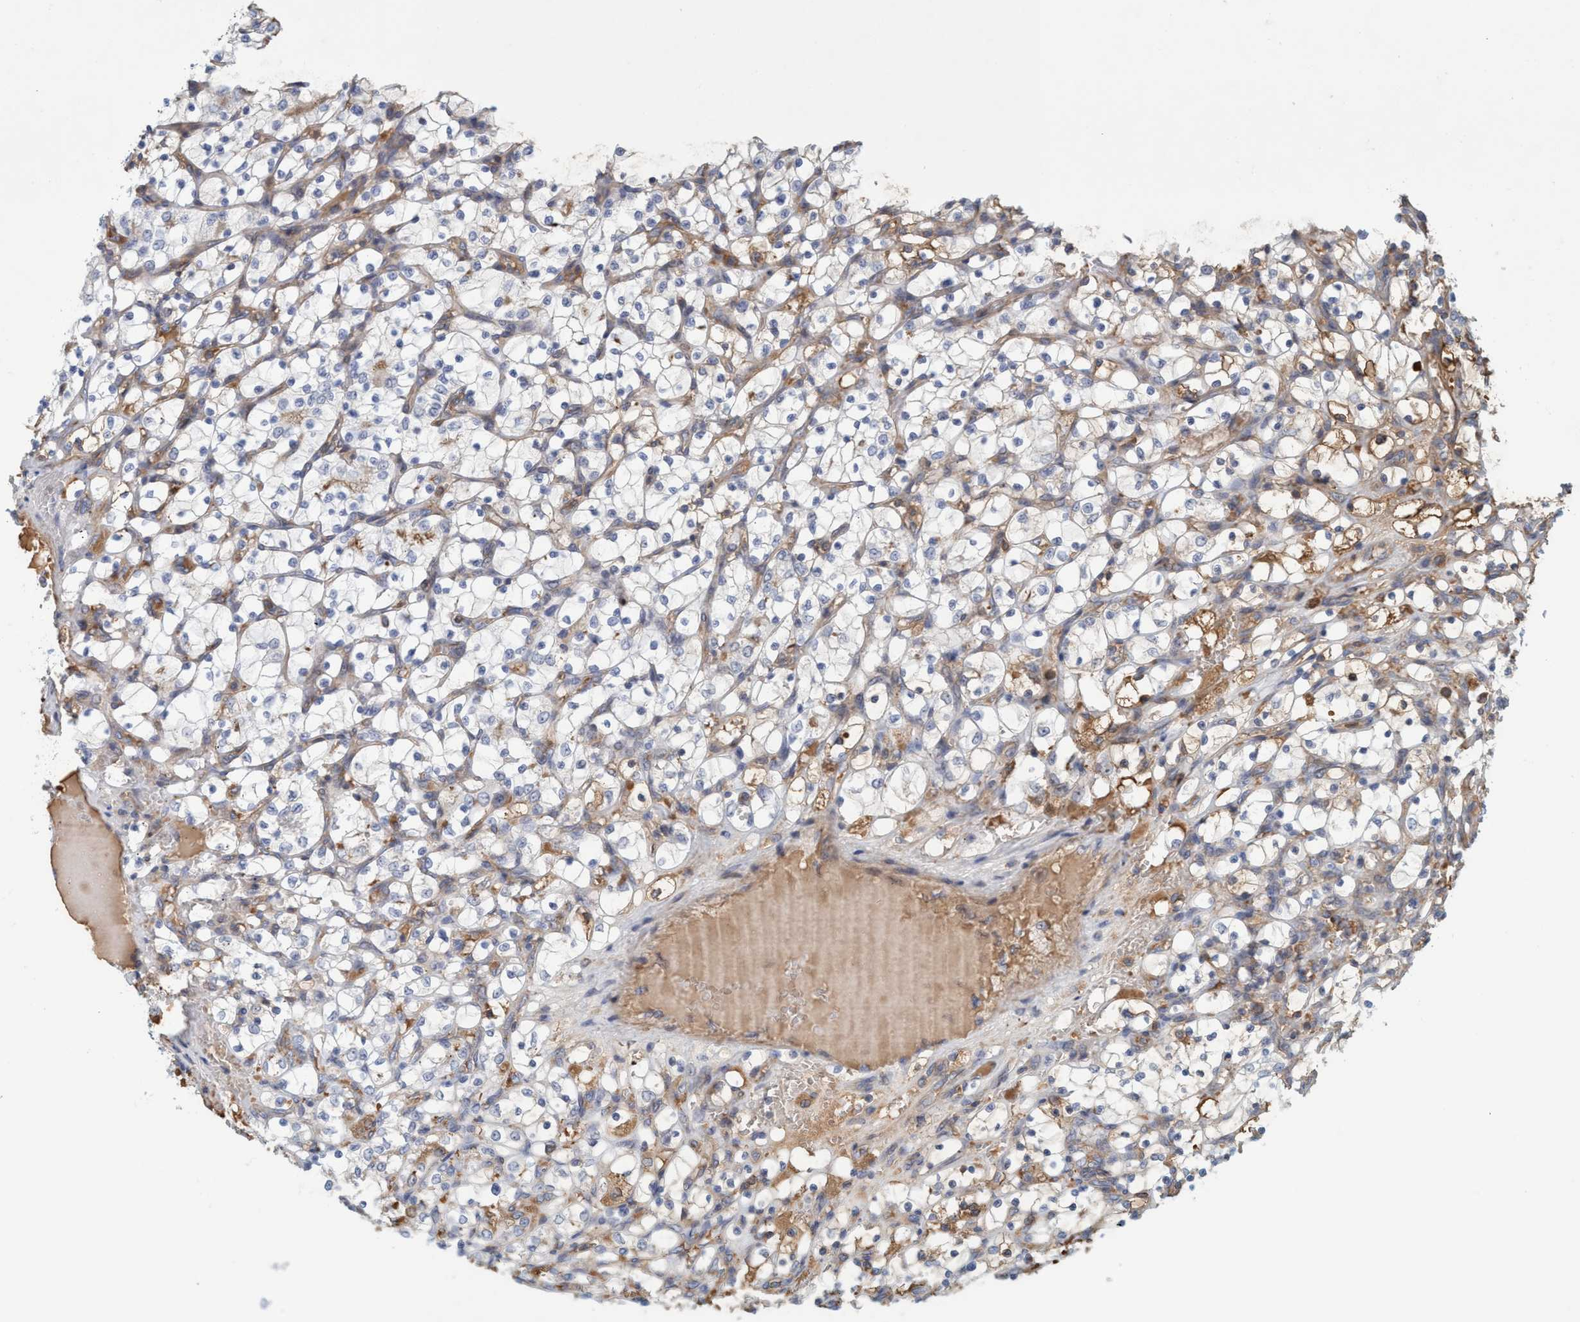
{"staining": {"intensity": "negative", "quantity": "none", "location": "none"}, "tissue": "renal cancer", "cell_type": "Tumor cells", "image_type": "cancer", "snomed": [{"axis": "morphology", "description": "Adenocarcinoma, NOS"}, {"axis": "topography", "description": "Kidney"}], "caption": "The immunohistochemistry (IHC) micrograph has no significant staining in tumor cells of renal cancer tissue.", "gene": "SPECC1", "patient": {"sex": "female", "age": 69}}